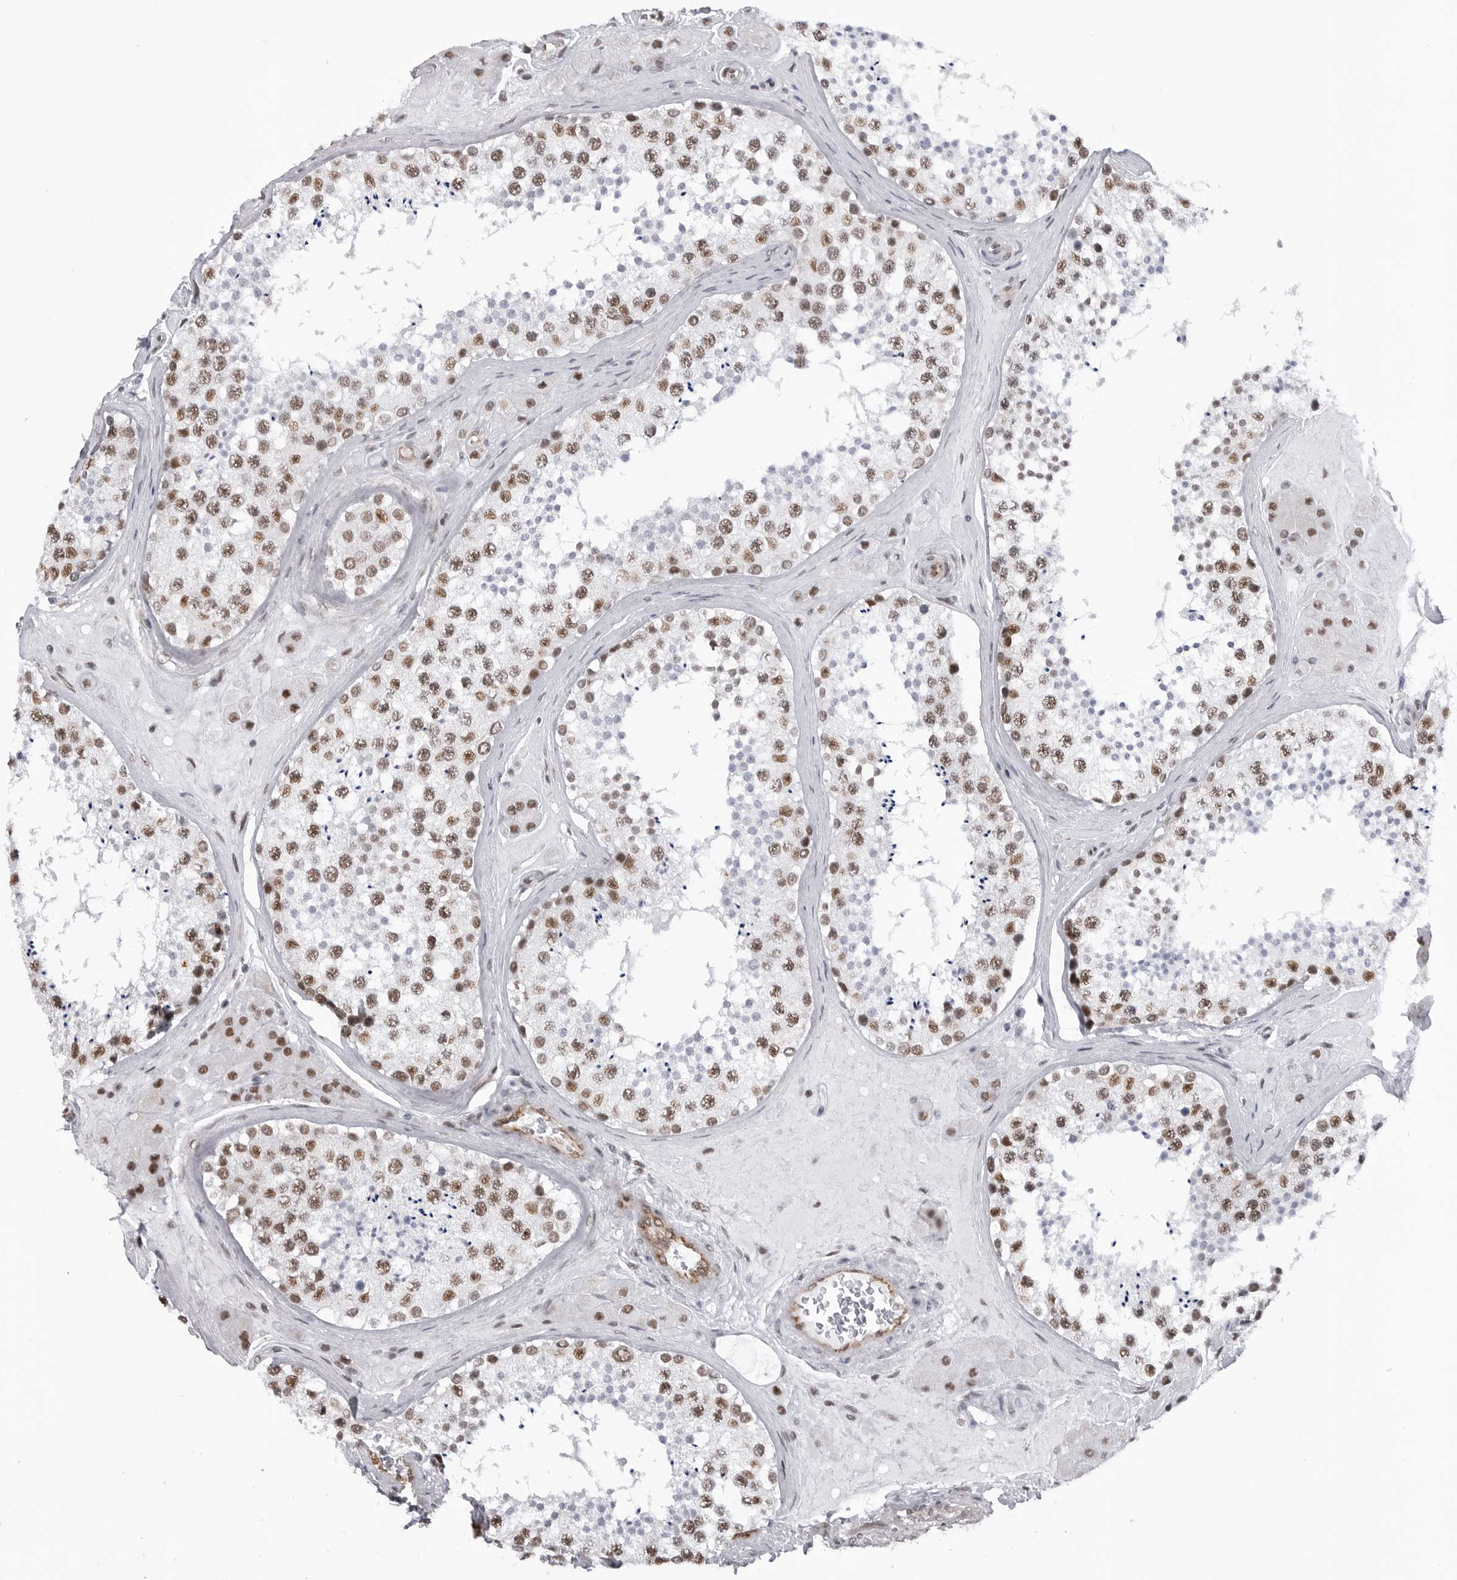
{"staining": {"intensity": "moderate", "quantity": ">75%", "location": "nuclear"}, "tissue": "testis", "cell_type": "Cells in seminiferous ducts", "image_type": "normal", "snomed": [{"axis": "morphology", "description": "Normal tissue, NOS"}, {"axis": "topography", "description": "Testis"}], "caption": "Immunohistochemical staining of unremarkable human testis displays moderate nuclear protein expression in approximately >75% of cells in seminiferous ducts. (brown staining indicates protein expression, while blue staining denotes nuclei).", "gene": "RNF26", "patient": {"sex": "male", "age": 46}}